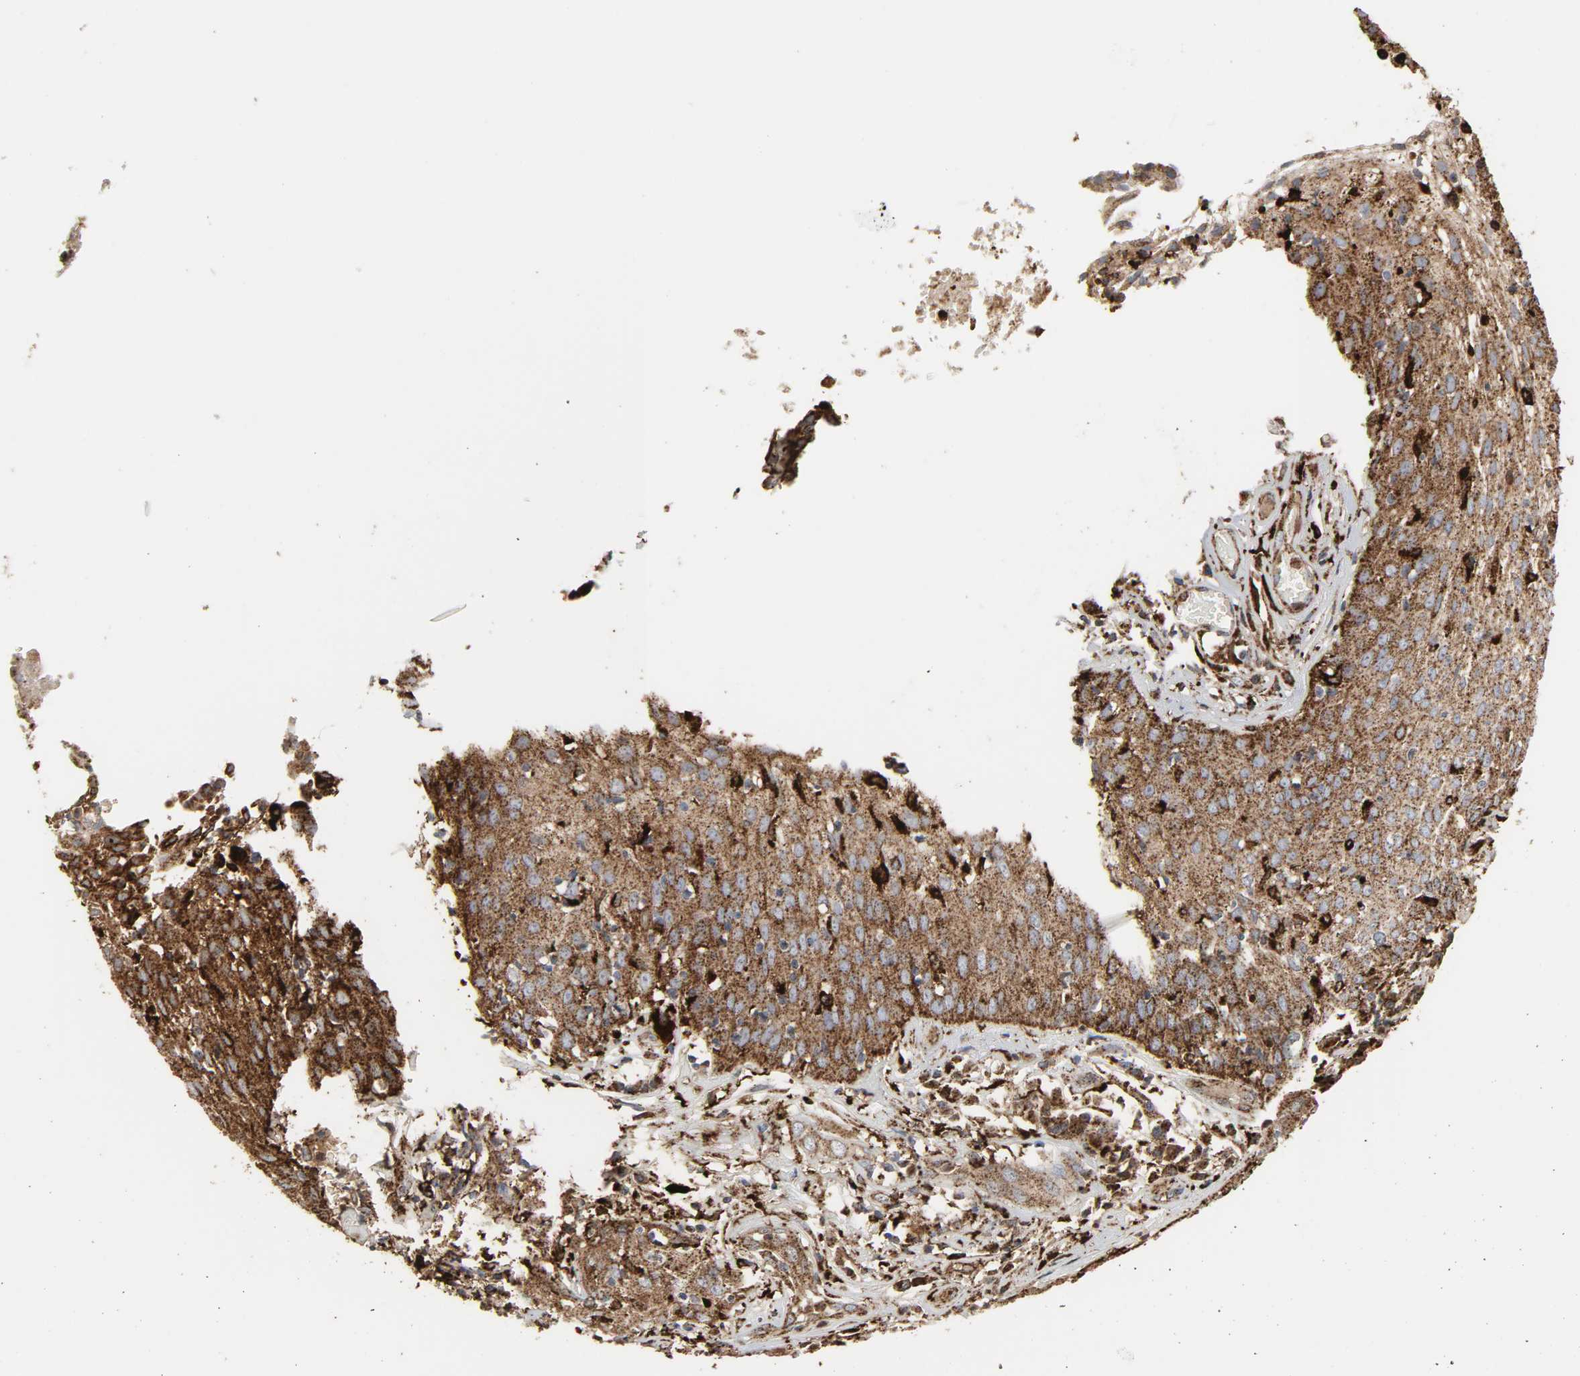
{"staining": {"intensity": "moderate", "quantity": ">75%", "location": "cytoplasmic/membranous"}, "tissue": "skin cancer", "cell_type": "Tumor cells", "image_type": "cancer", "snomed": [{"axis": "morphology", "description": "Squamous cell carcinoma, NOS"}, {"axis": "topography", "description": "Skin"}], "caption": "IHC (DAB (3,3'-diaminobenzidine)) staining of squamous cell carcinoma (skin) demonstrates moderate cytoplasmic/membranous protein expression in approximately >75% of tumor cells. (brown staining indicates protein expression, while blue staining denotes nuclei).", "gene": "PSAP", "patient": {"sex": "male", "age": 65}}